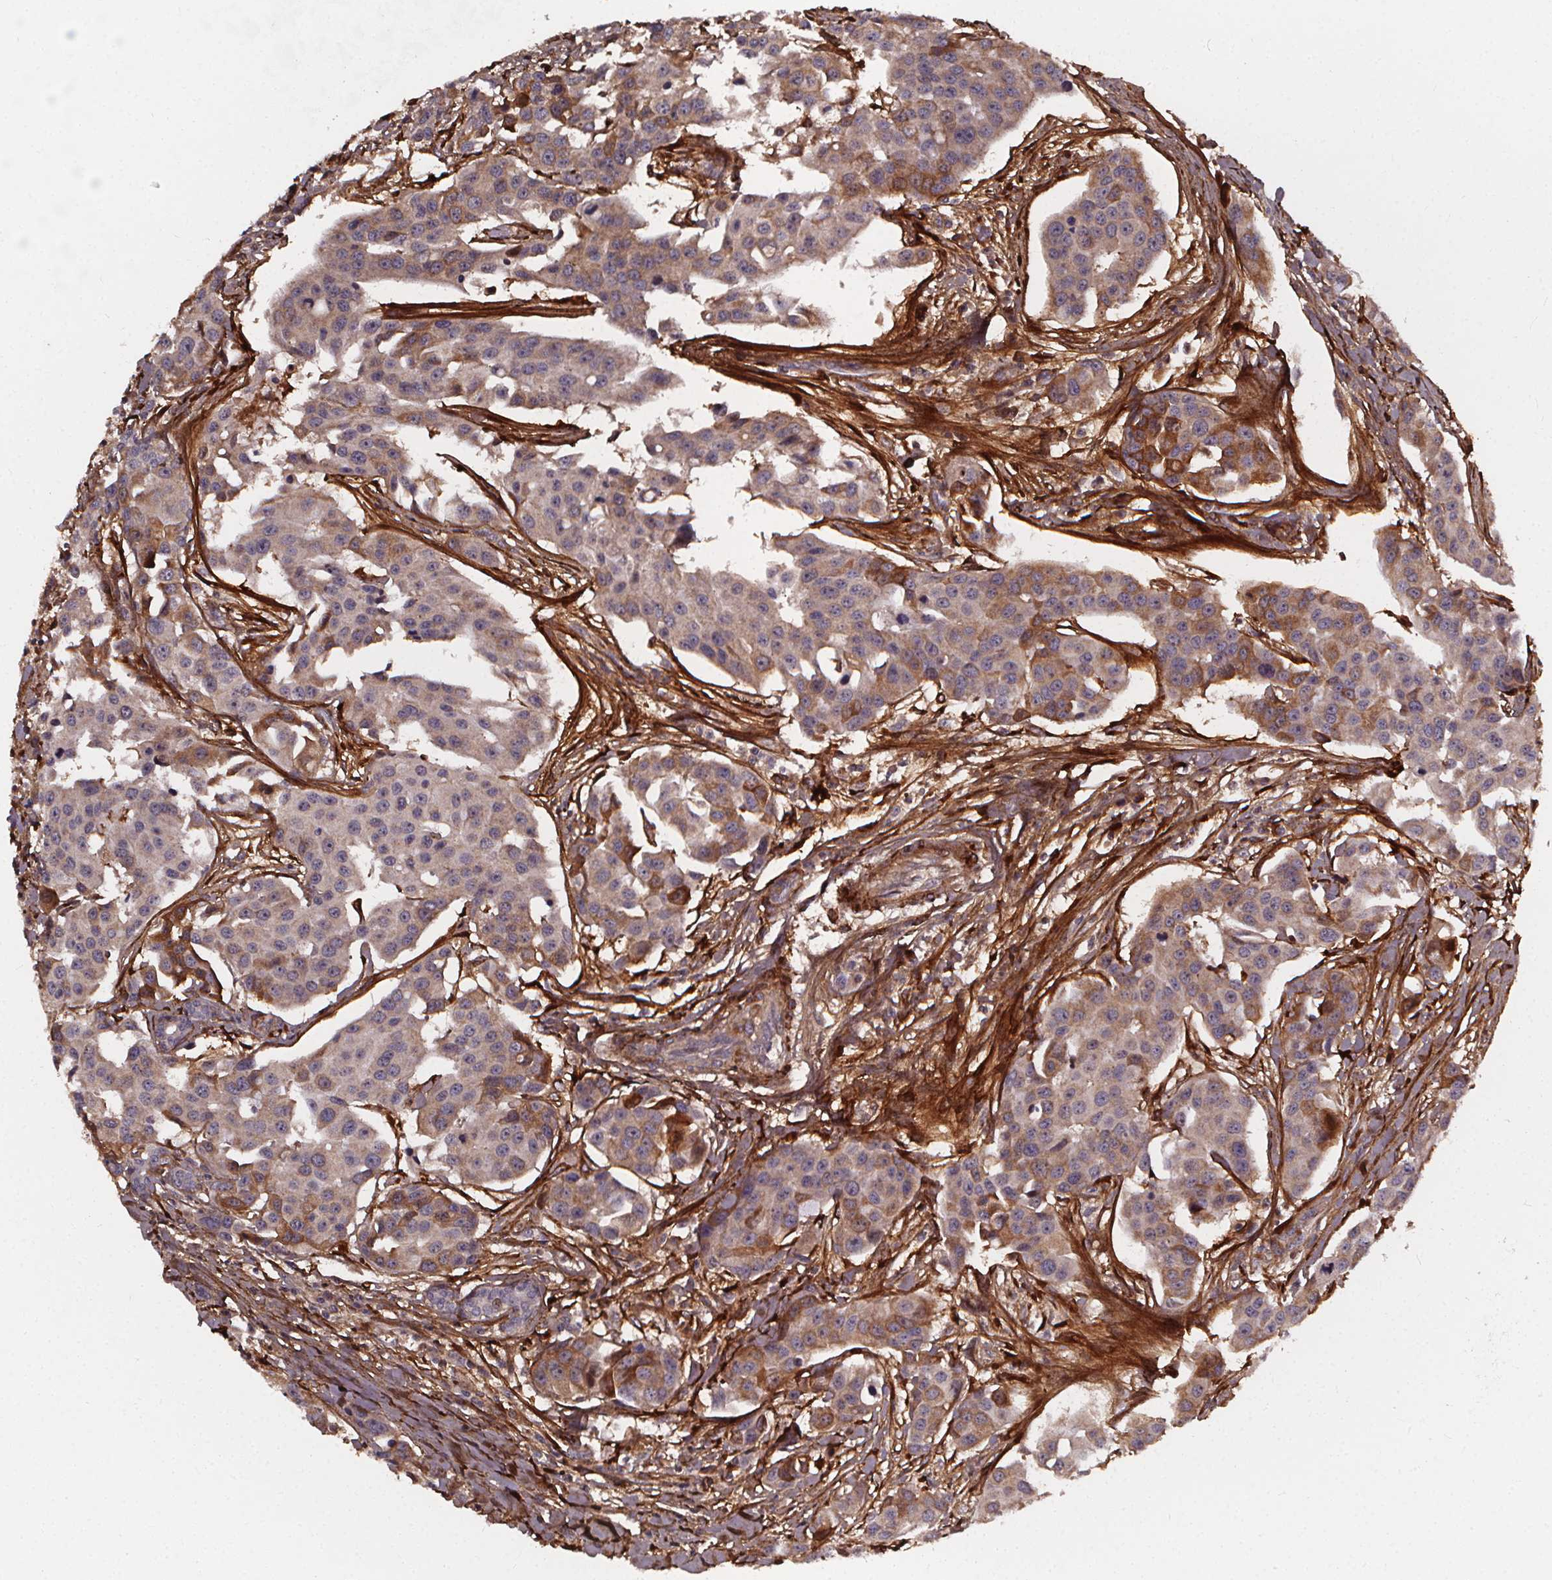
{"staining": {"intensity": "moderate", "quantity": "<25%", "location": "cytoplasmic/membranous"}, "tissue": "head and neck cancer", "cell_type": "Tumor cells", "image_type": "cancer", "snomed": [{"axis": "morphology", "description": "Adenocarcinoma, NOS"}, {"axis": "topography", "description": "Head-Neck"}], "caption": "This micrograph displays head and neck adenocarcinoma stained with IHC to label a protein in brown. The cytoplasmic/membranous of tumor cells show moderate positivity for the protein. Nuclei are counter-stained blue.", "gene": "AEBP1", "patient": {"sex": "male", "age": 76}}